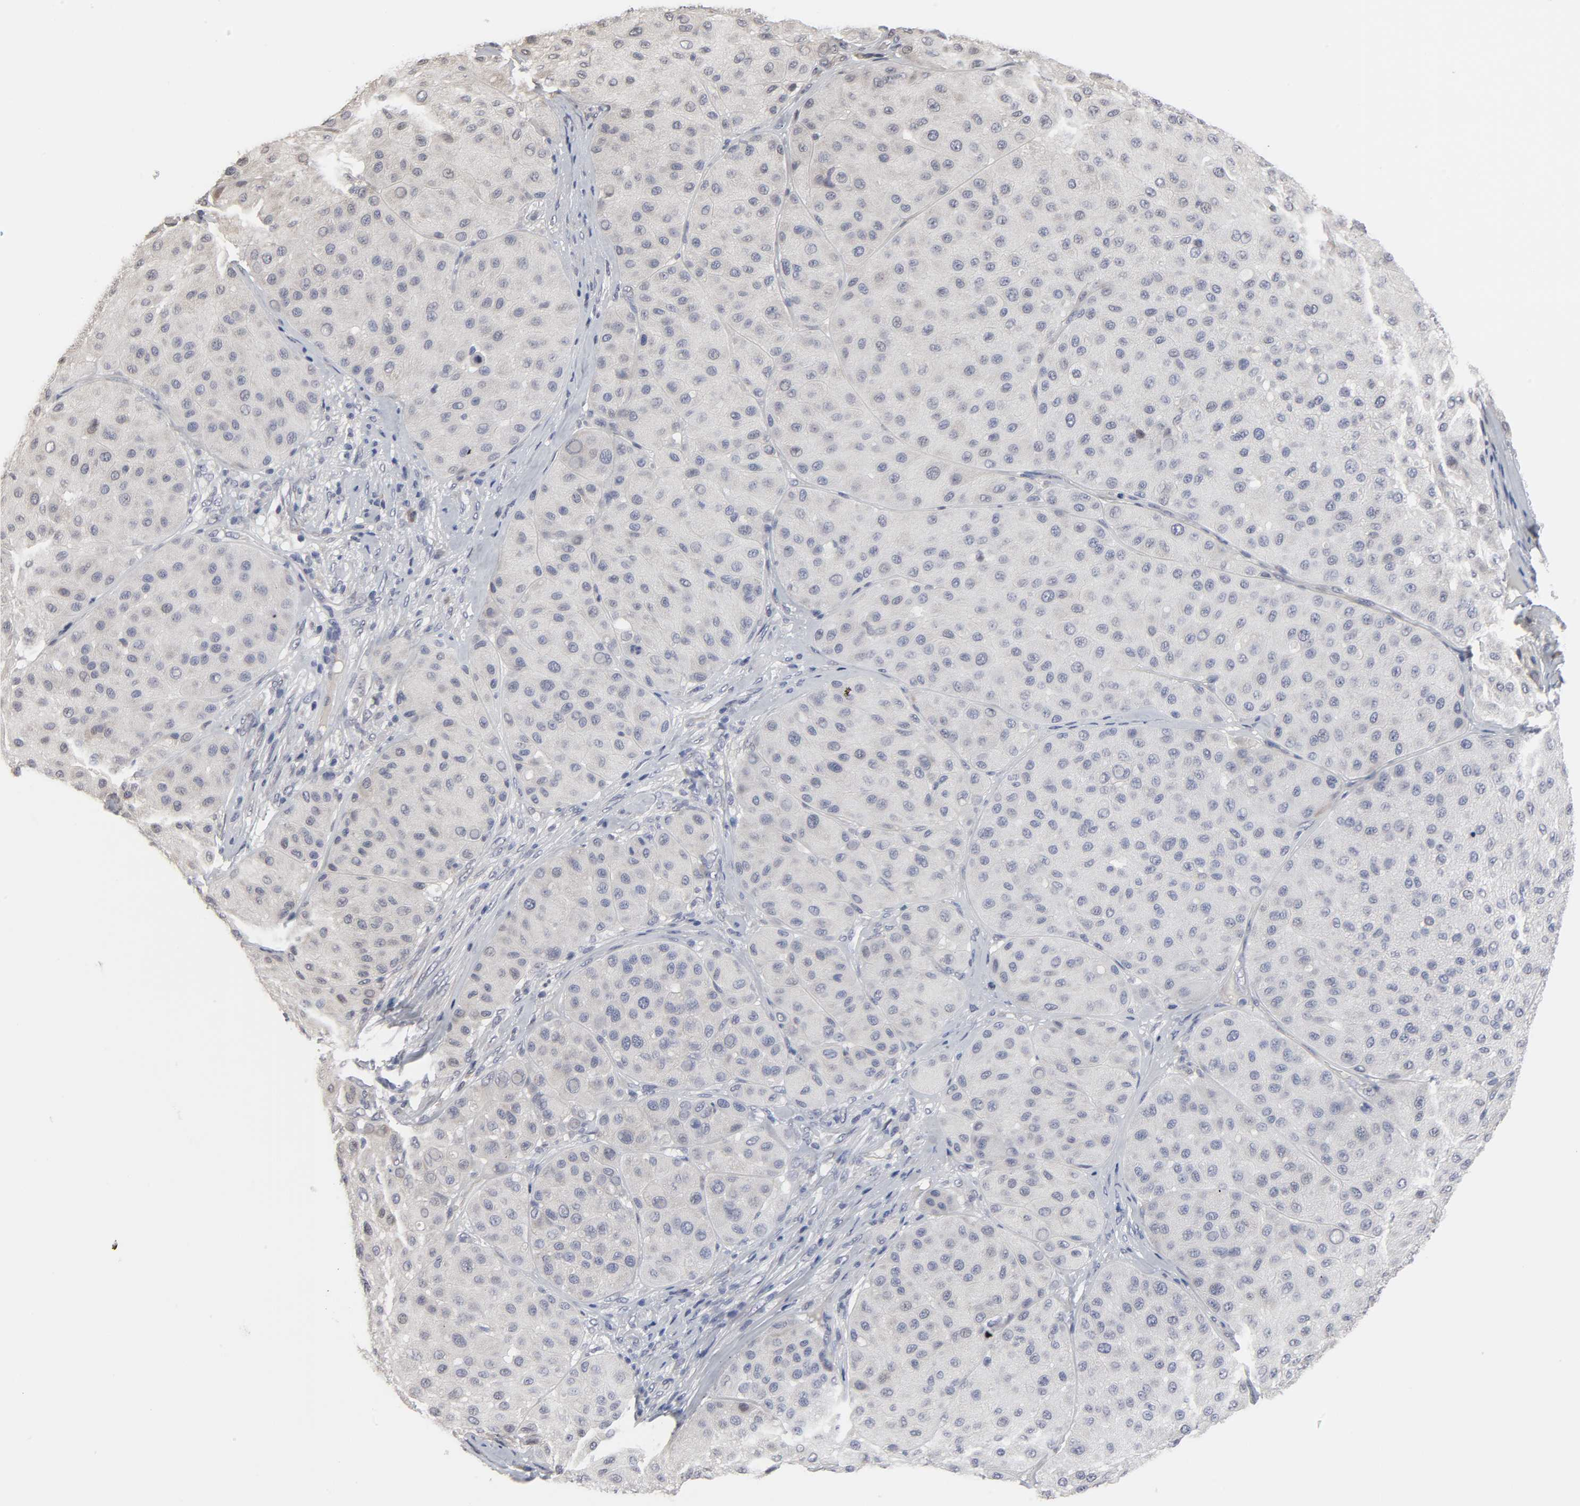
{"staining": {"intensity": "weak", "quantity": "<25%", "location": "cytoplasmic/membranous,nuclear"}, "tissue": "melanoma", "cell_type": "Tumor cells", "image_type": "cancer", "snomed": [{"axis": "morphology", "description": "Normal tissue, NOS"}, {"axis": "morphology", "description": "Malignant melanoma, Metastatic site"}, {"axis": "topography", "description": "Skin"}], "caption": "Human melanoma stained for a protein using immunohistochemistry exhibits no positivity in tumor cells.", "gene": "HNF4A", "patient": {"sex": "male", "age": 41}}